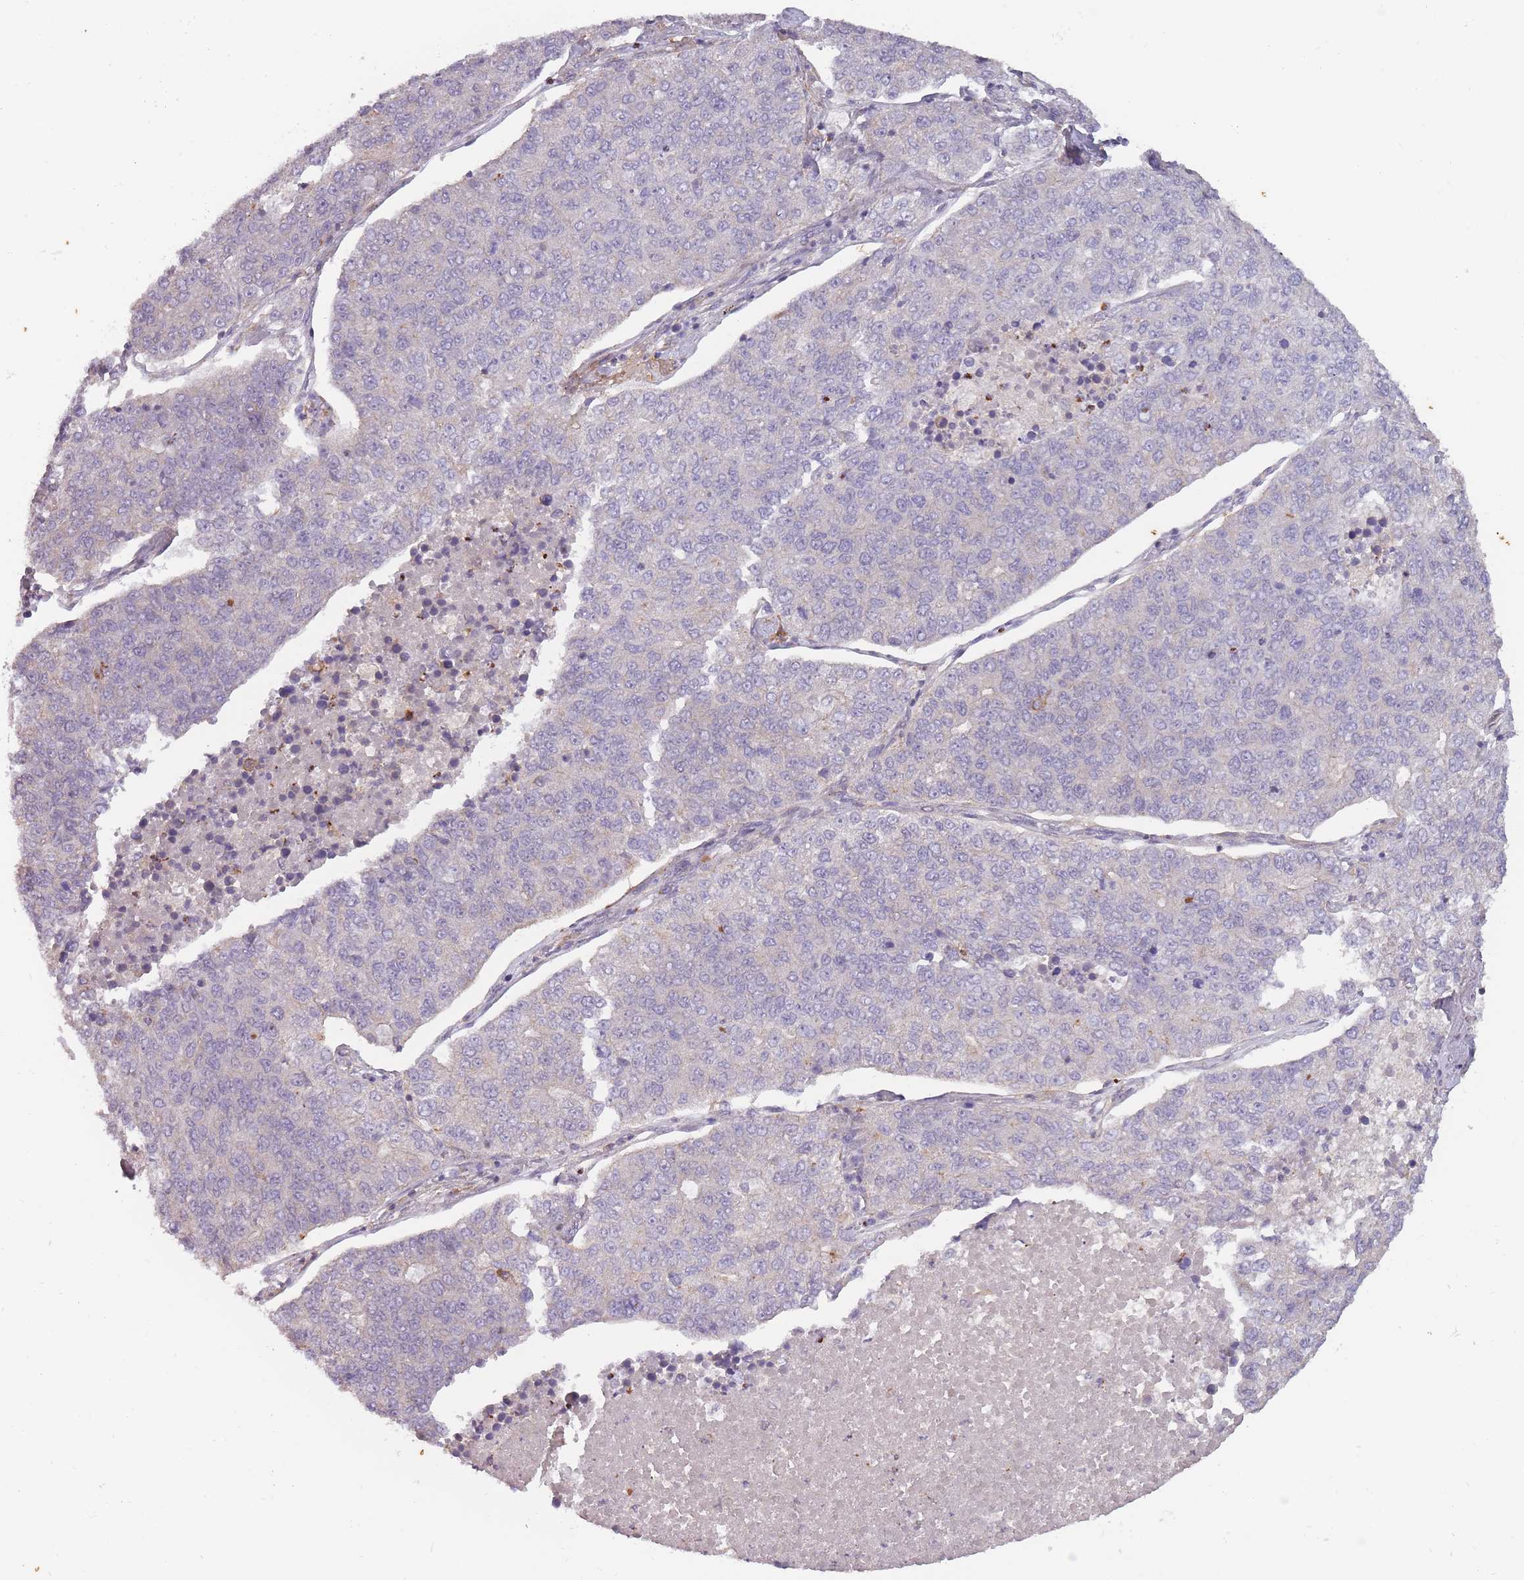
{"staining": {"intensity": "negative", "quantity": "none", "location": "none"}, "tissue": "lung cancer", "cell_type": "Tumor cells", "image_type": "cancer", "snomed": [{"axis": "morphology", "description": "Adenocarcinoma, NOS"}, {"axis": "topography", "description": "Lung"}], "caption": "DAB (3,3'-diaminobenzidine) immunohistochemical staining of human lung cancer (adenocarcinoma) shows no significant positivity in tumor cells.", "gene": "TET3", "patient": {"sex": "male", "age": 49}}